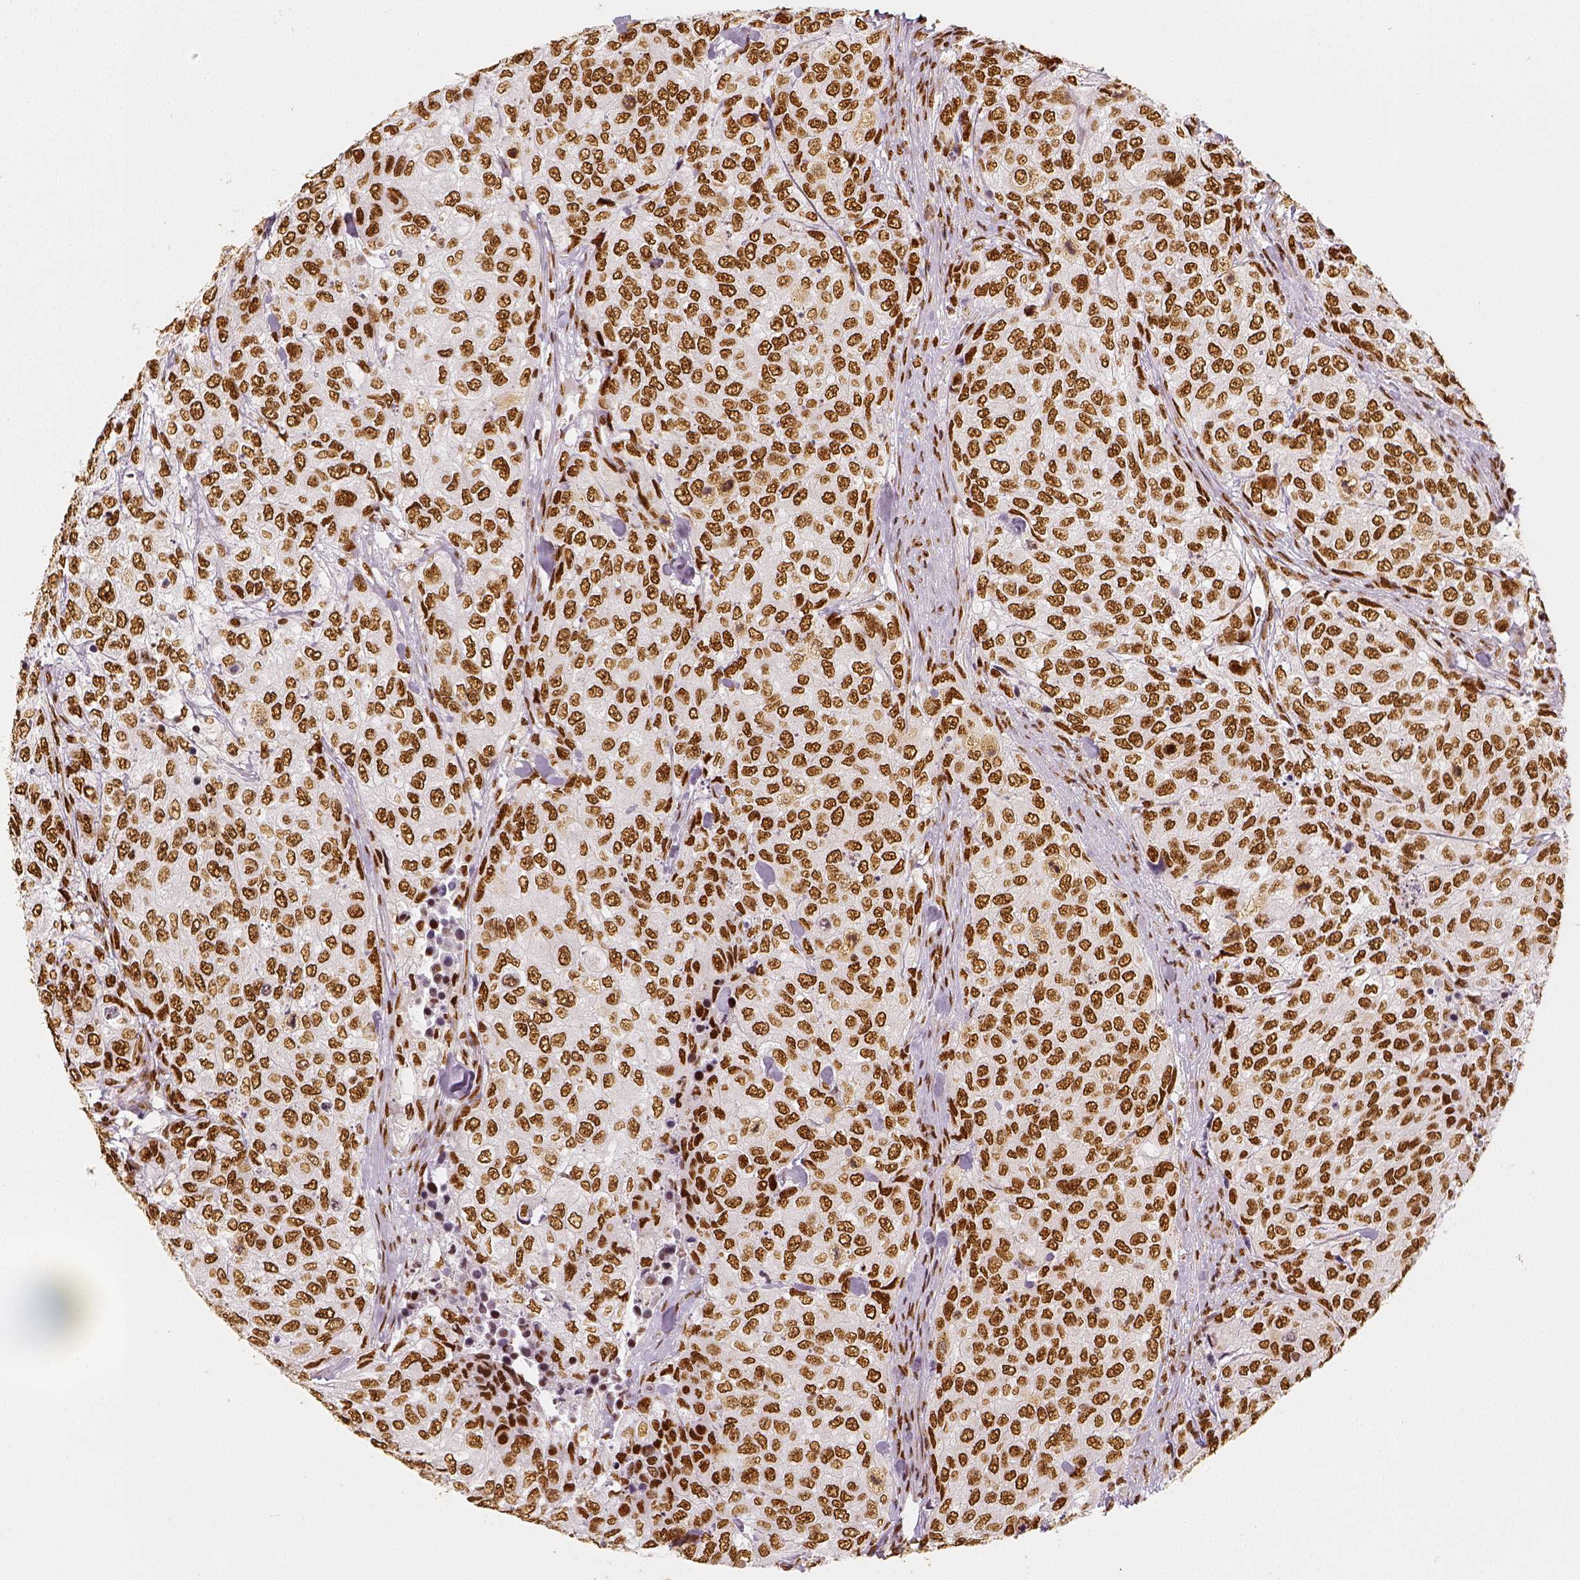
{"staining": {"intensity": "moderate", "quantity": ">75%", "location": "nuclear"}, "tissue": "urothelial cancer", "cell_type": "Tumor cells", "image_type": "cancer", "snomed": [{"axis": "morphology", "description": "Urothelial carcinoma, High grade"}, {"axis": "topography", "description": "Urinary bladder"}], "caption": "This is an image of immunohistochemistry staining of high-grade urothelial carcinoma, which shows moderate positivity in the nuclear of tumor cells.", "gene": "KDM5B", "patient": {"sex": "female", "age": 78}}